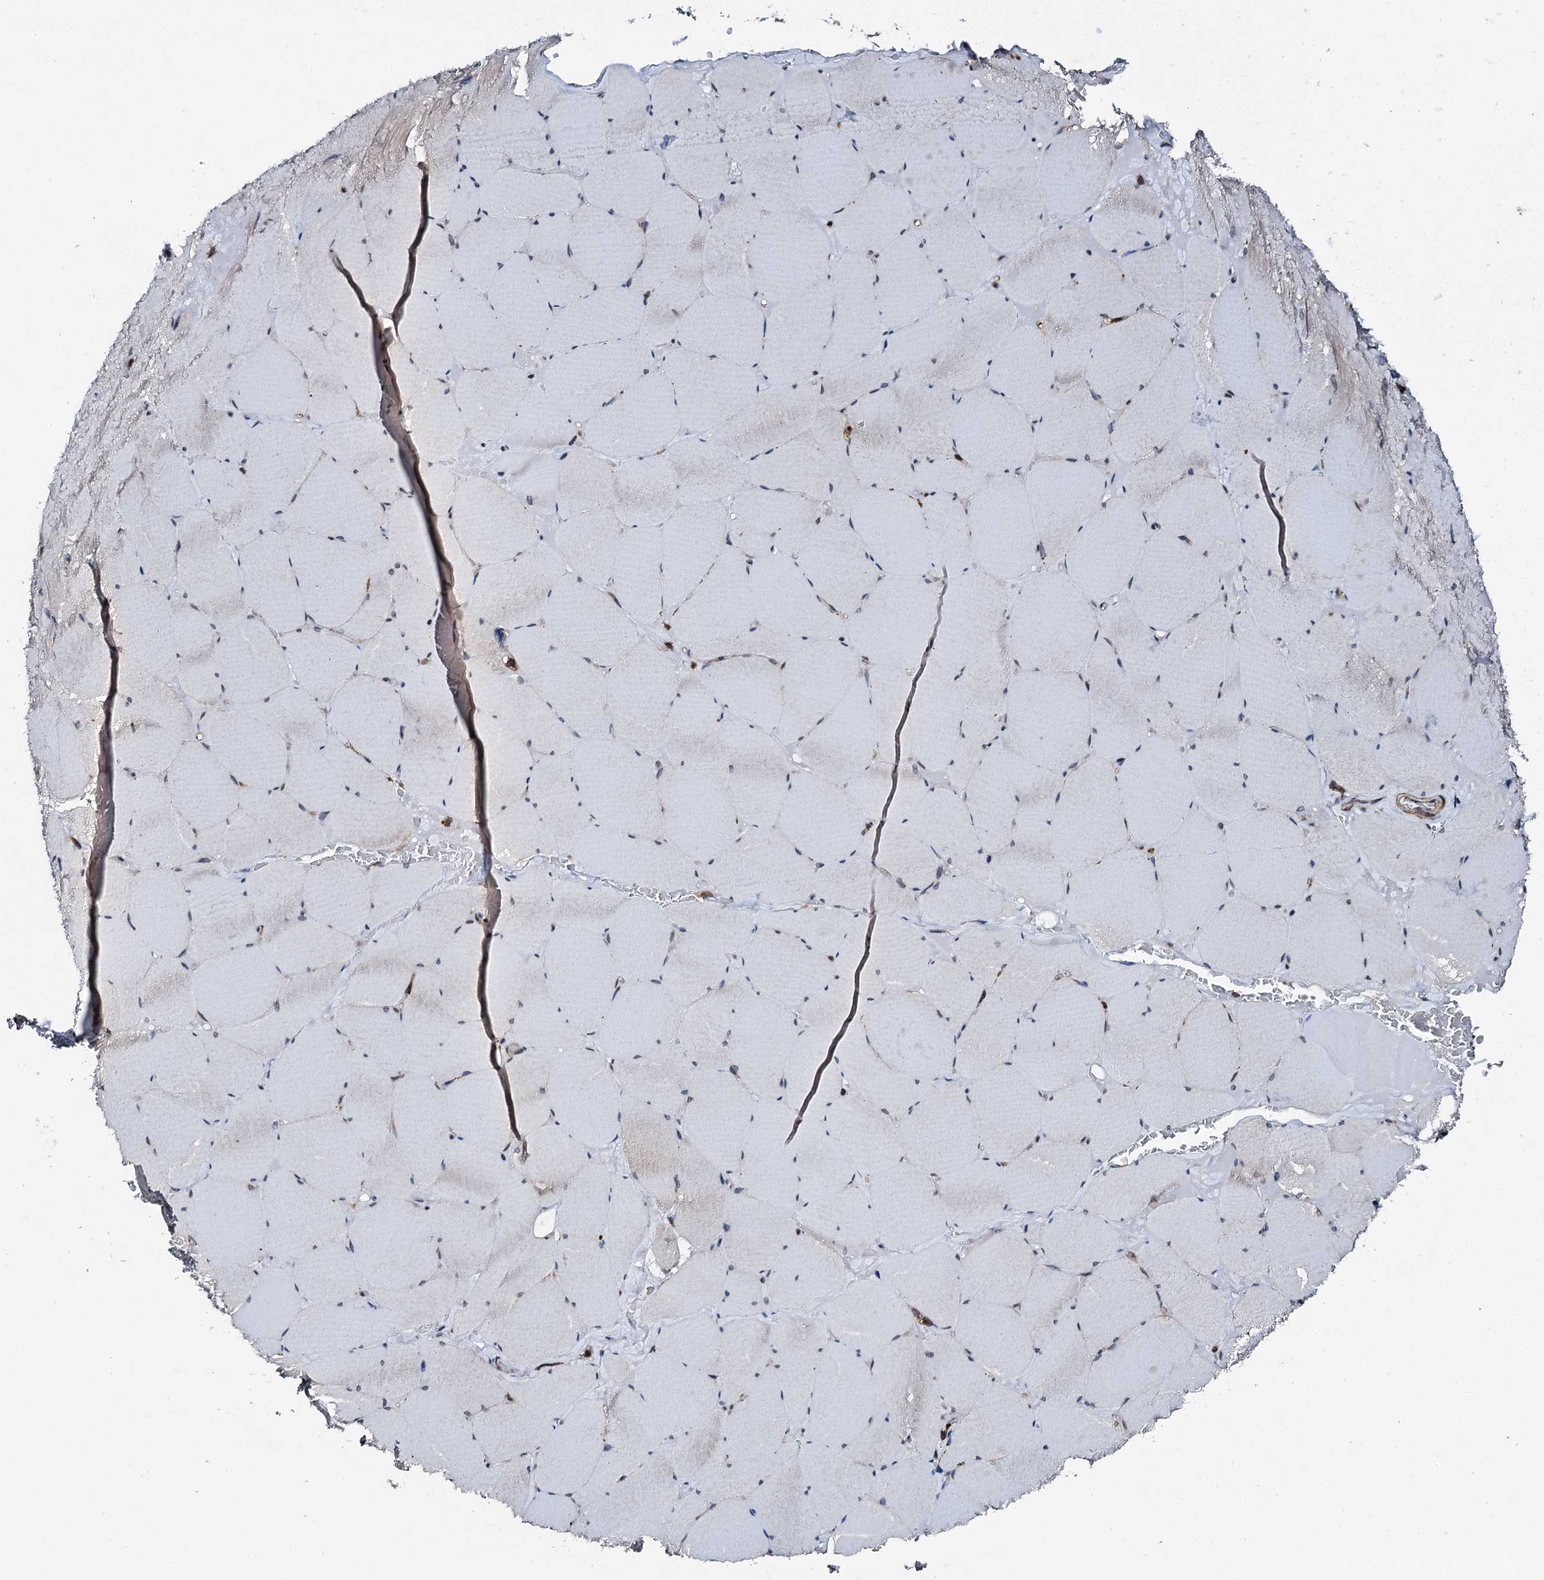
{"staining": {"intensity": "negative", "quantity": "none", "location": "none"}, "tissue": "skeletal muscle", "cell_type": "Myocytes", "image_type": "normal", "snomed": [{"axis": "morphology", "description": "Normal tissue, NOS"}, {"axis": "topography", "description": "Skeletal muscle"}, {"axis": "topography", "description": "Head-Neck"}], "caption": "Histopathology image shows no significant protein expression in myocytes of normal skeletal muscle.", "gene": "EDC4", "patient": {"sex": "male", "age": 66}}